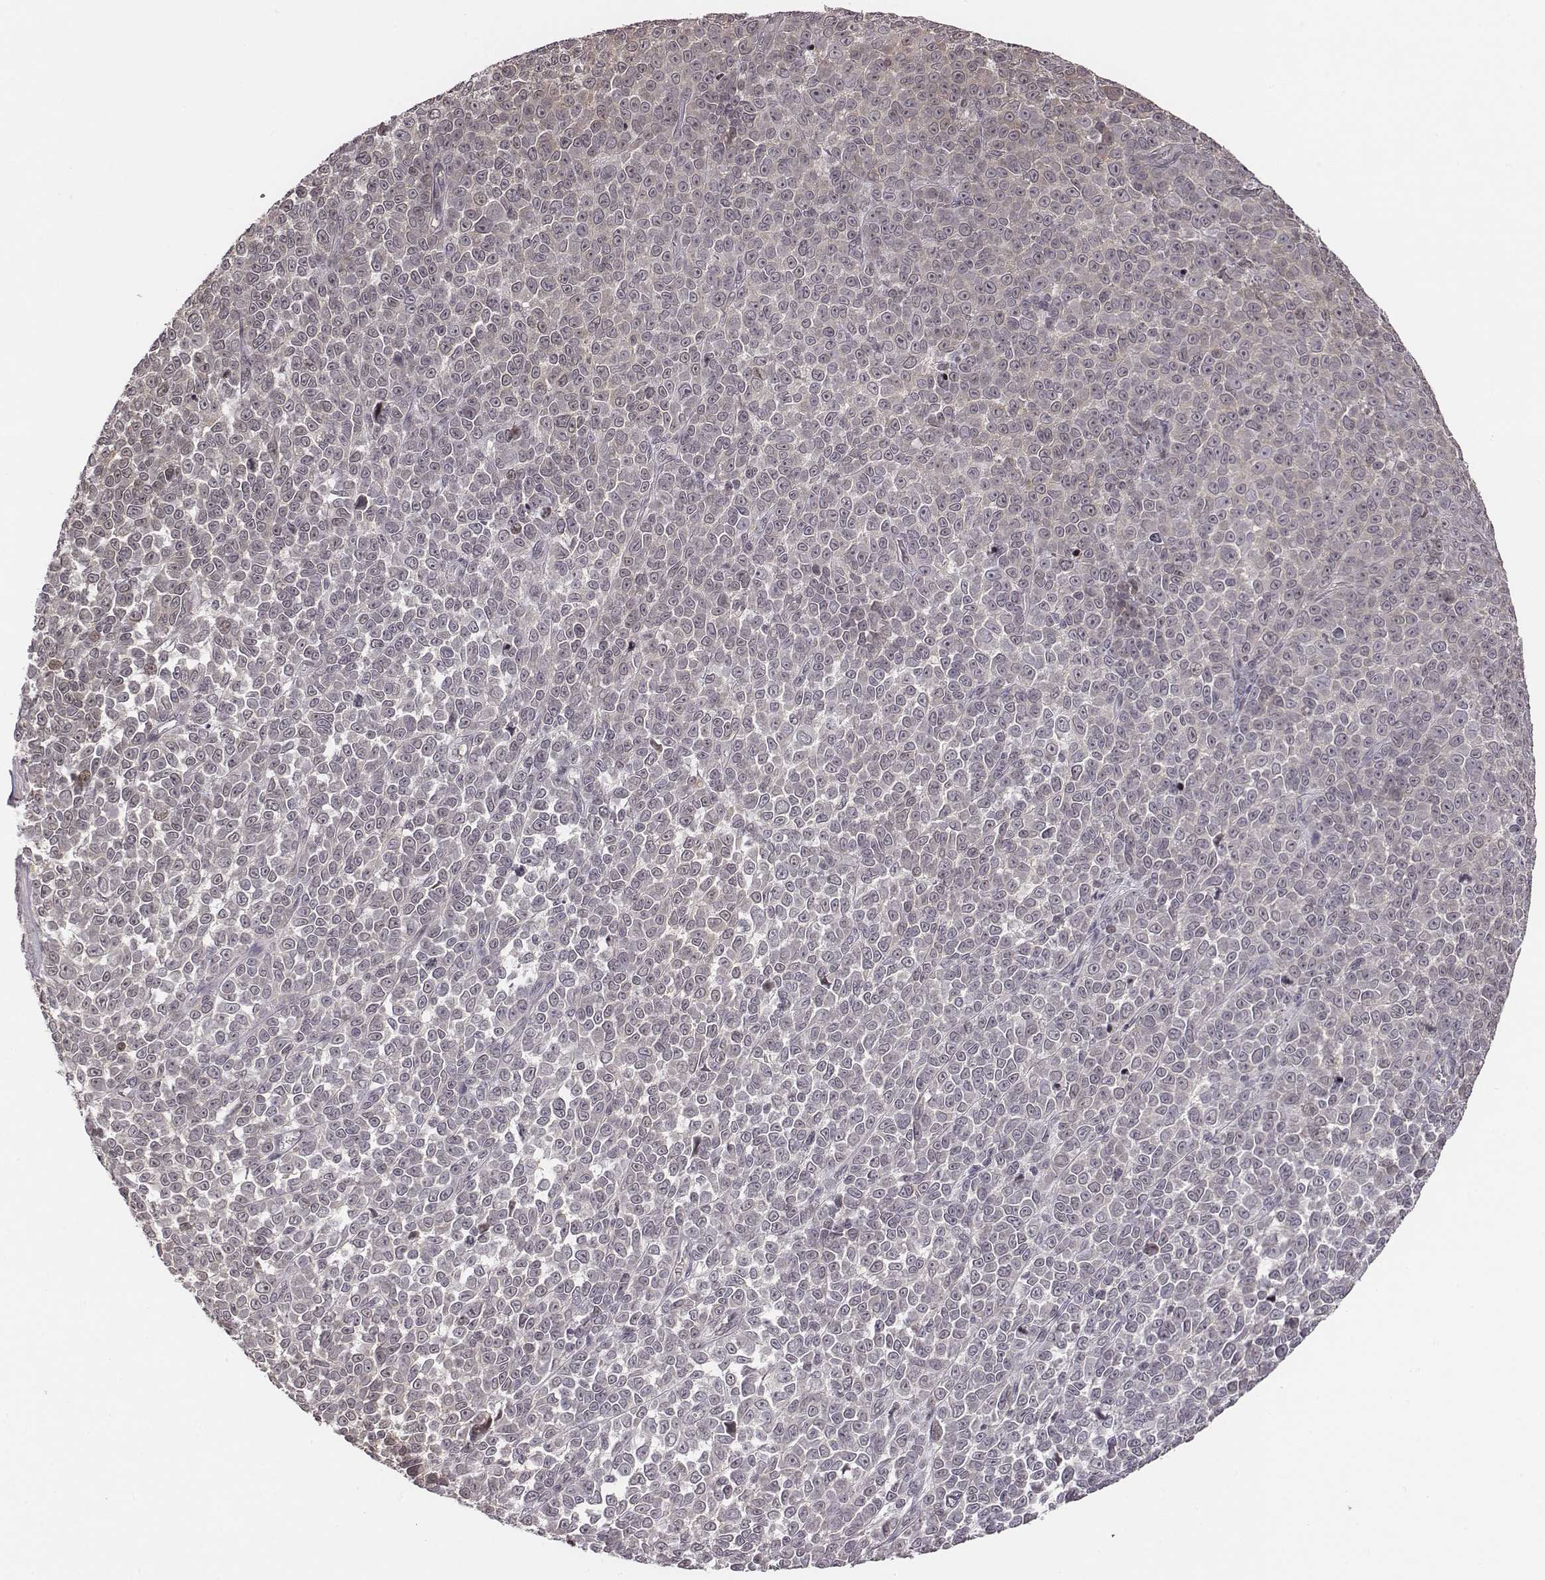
{"staining": {"intensity": "negative", "quantity": "none", "location": "none"}, "tissue": "melanoma", "cell_type": "Tumor cells", "image_type": "cancer", "snomed": [{"axis": "morphology", "description": "Malignant melanoma, NOS"}, {"axis": "topography", "description": "Skin"}], "caption": "Immunohistochemical staining of human melanoma shows no significant staining in tumor cells.", "gene": "GRM4", "patient": {"sex": "female", "age": 95}}